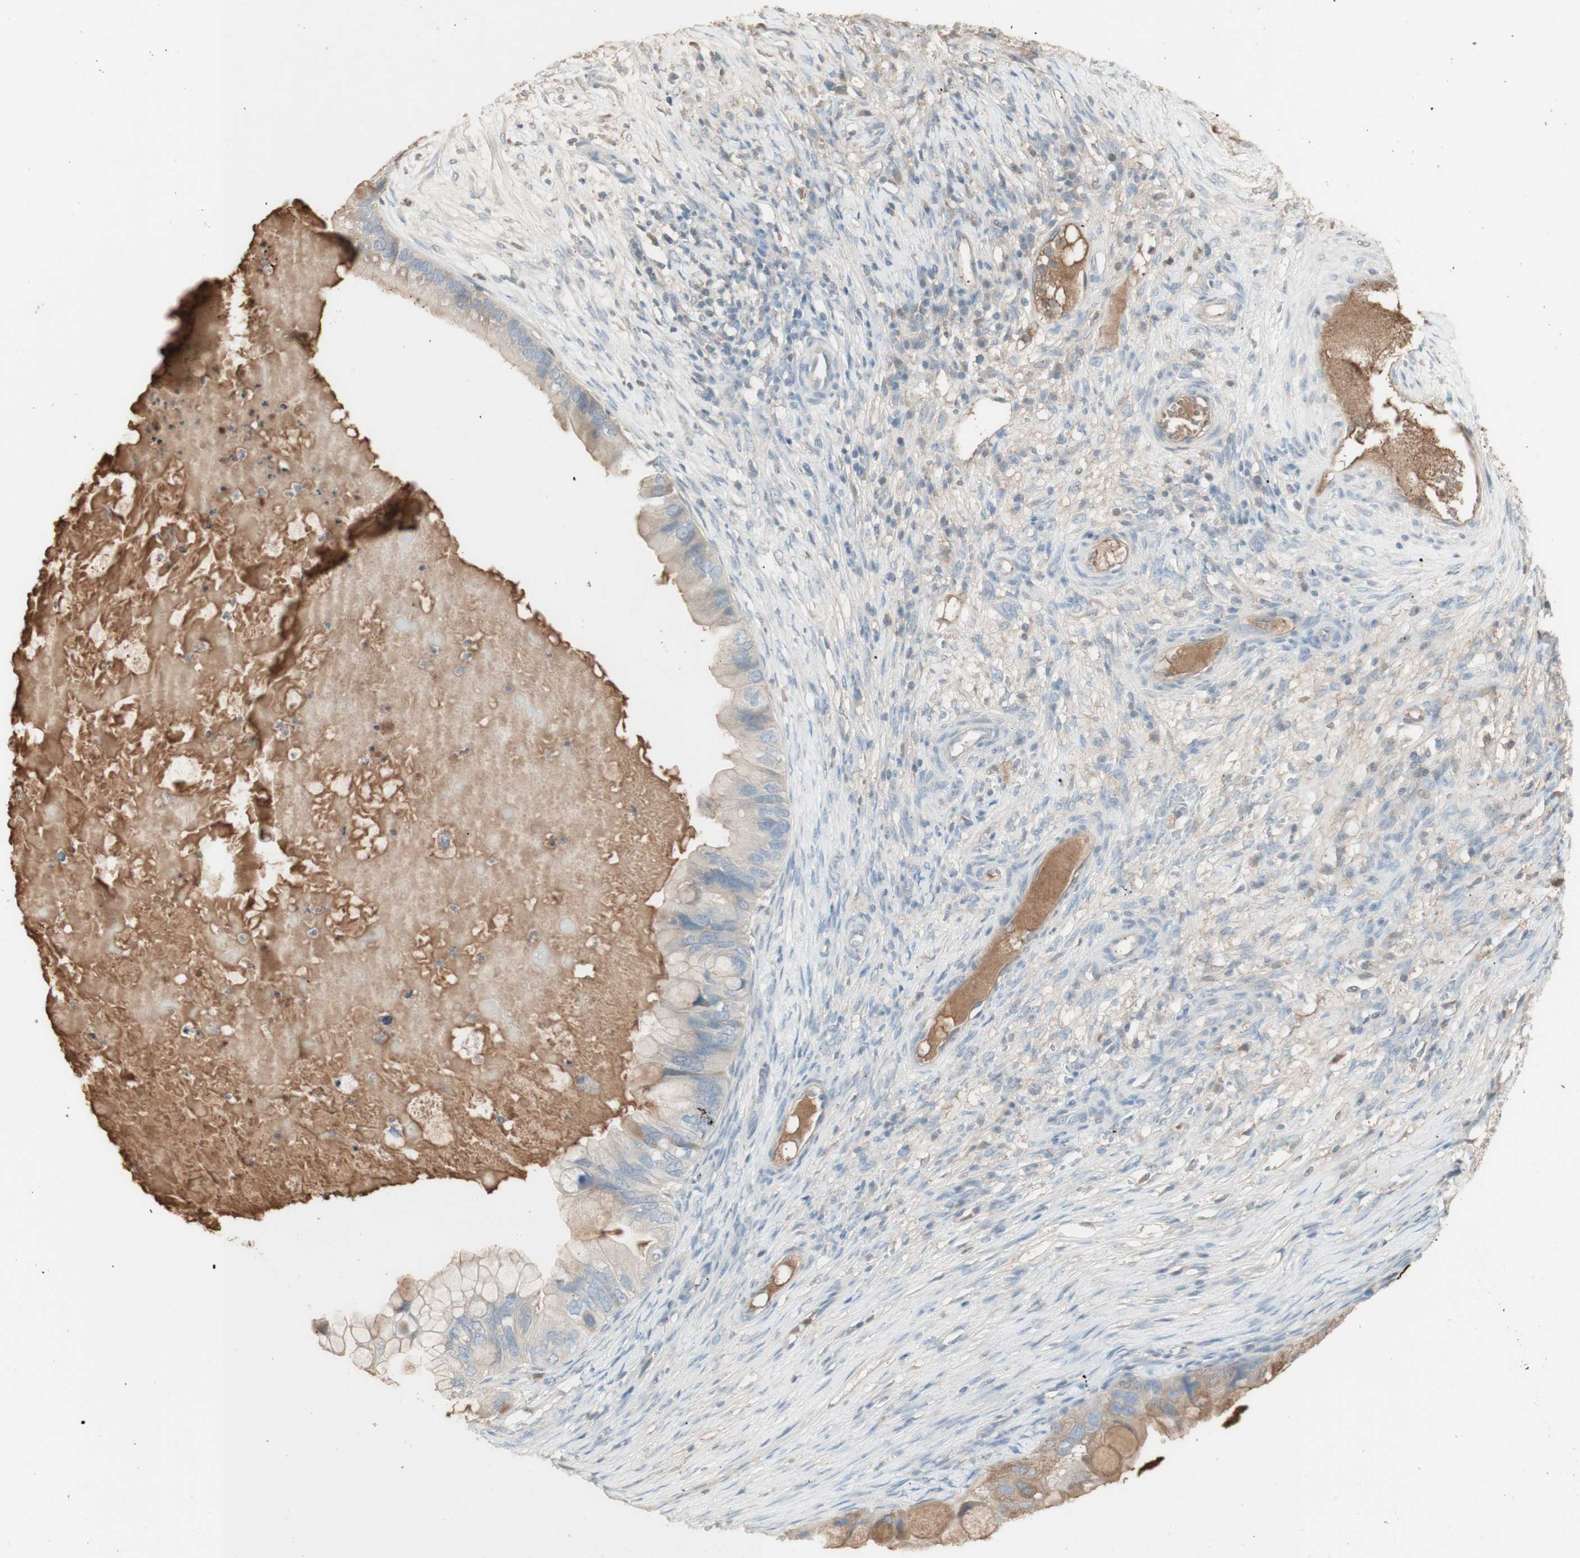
{"staining": {"intensity": "weak", "quantity": ">75%", "location": "cytoplasmic/membranous"}, "tissue": "ovarian cancer", "cell_type": "Tumor cells", "image_type": "cancer", "snomed": [{"axis": "morphology", "description": "Cystadenocarcinoma, mucinous, NOS"}, {"axis": "topography", "description": "Ovary"}], "caption": "Immunohistochemistry image of neoplastic tissue: ovarian cancer (mucinous cystadenocarcinoma) stained using immunohistochemistry (IHC) demonstrates low levels of weak protein expression localized specifically in the cytoplasmic/membranous of tumor cells, appearing as a cytoplasmic/membranous brown color.", "gene": "IFNG", "patient": {"sex": "female", "age": 80}}